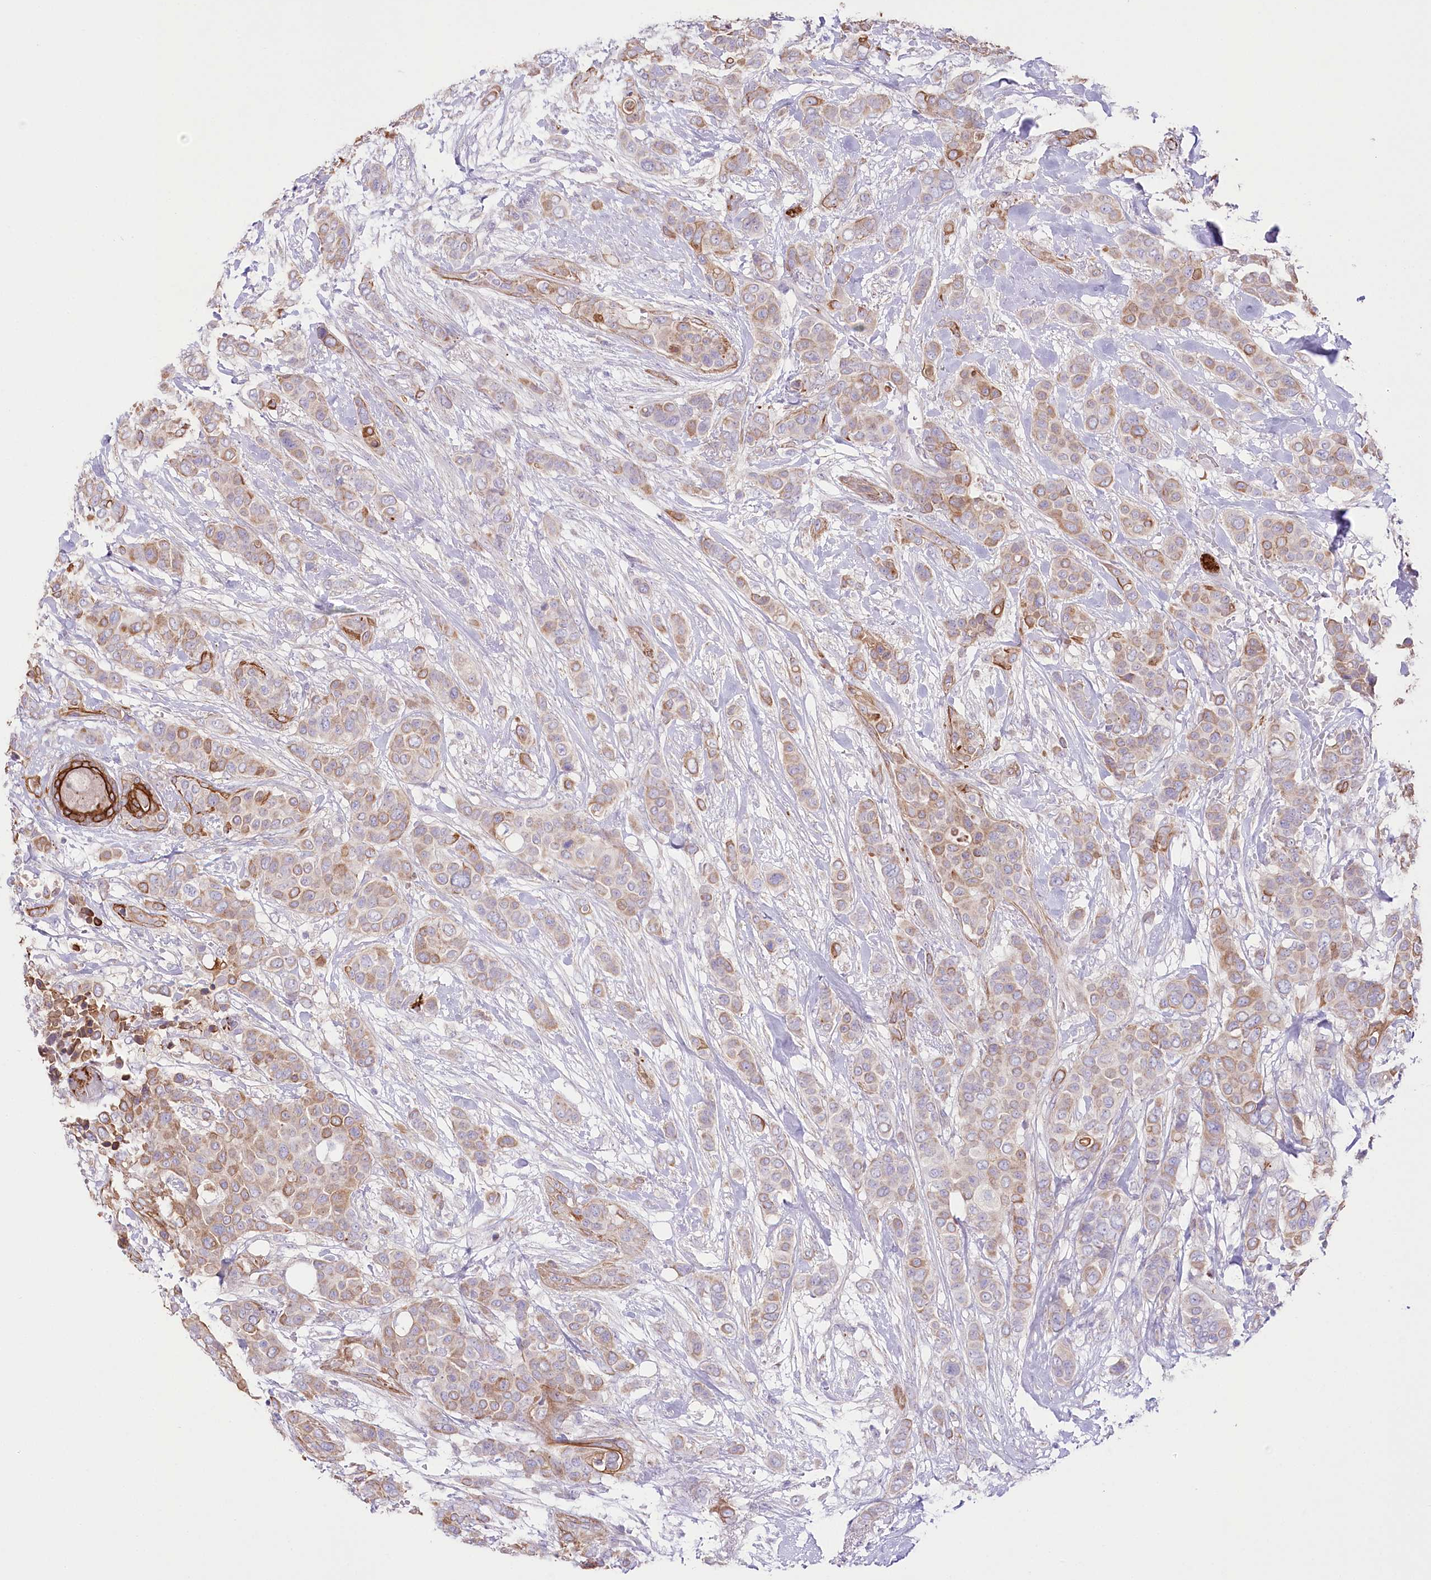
{"staining": {"intensity": "moderate", "quantity": ">75%", "location": "cytoplasmic/membranous"}, "tissue": "breast cancer", "cell_type": "Tumor cells", "image_type": "cancer", "snomed": [{"axis": "morphology", "description": "Lobular carcinoma"}, {"axis": "topography", "description": "Breast"}], "caption": "A micrograph showing moderate cytoplasmic/membranous positivity in about >75% of tumor cells in breast lobular carcinoma, as visualized by brown immunohistochemical staining.", "gene": "SLC39A10", "patient": {"sex": "female", "age": 51}}